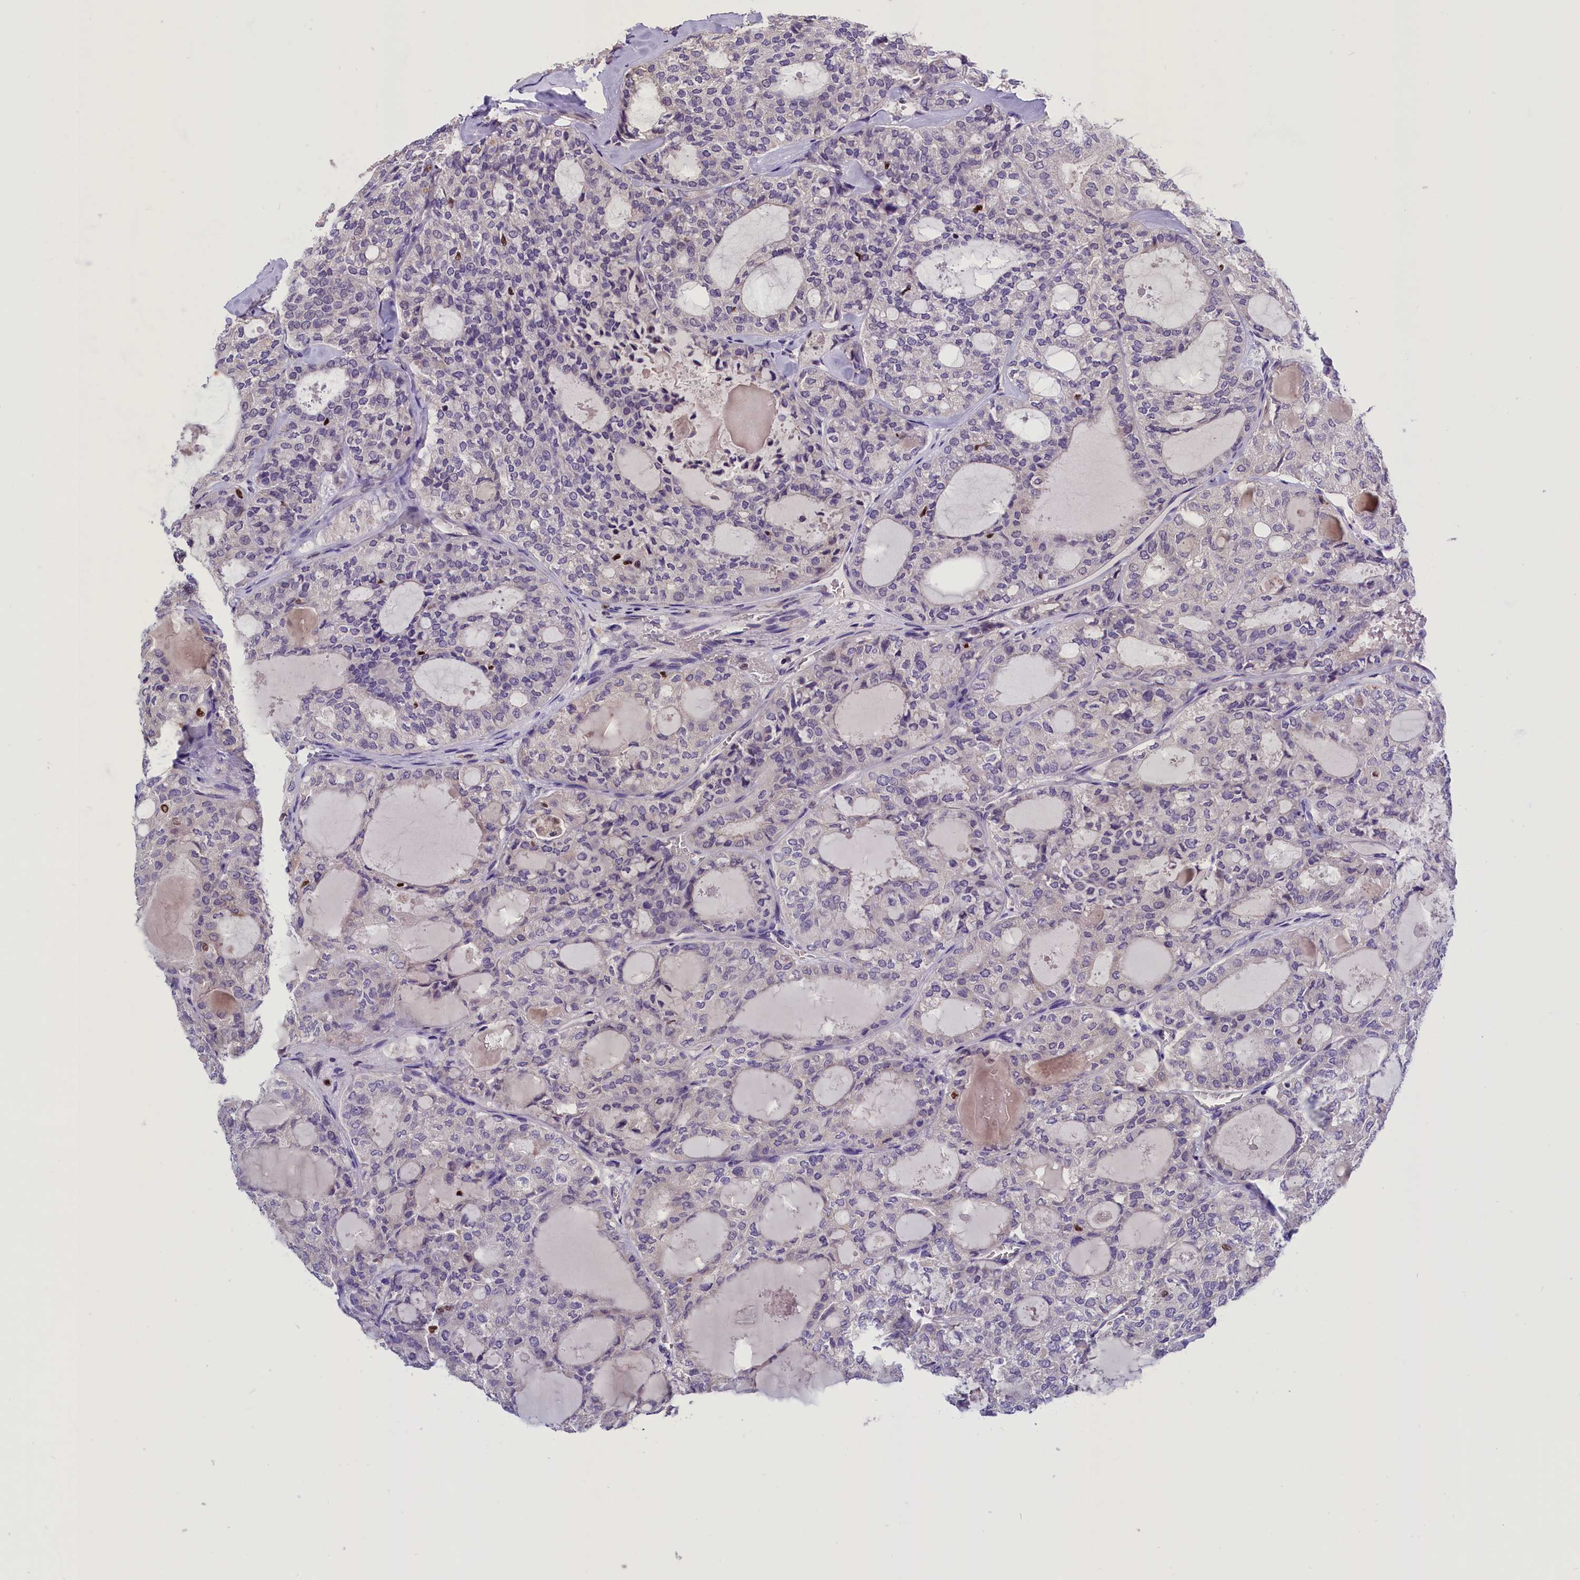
{"staining": {"intensity": "negative", "quantity": "none", "location": "none"}, "tissue": "thyroid cancer", "cell_type": "Tumor cells", "image_type": "cancer", "snomed": [{"axis": "morphology", "description": "Follicular adenoma carcinoma, NOS"}, {"axis": "topography", "description": "Thyroid gland"}], "caption": "The IHC photomicrograph has no significant staining in tumor cells of thyroid cancer tissue.", "gene": "BTBD9", "patient": {"sex": "male", "age": 75}}